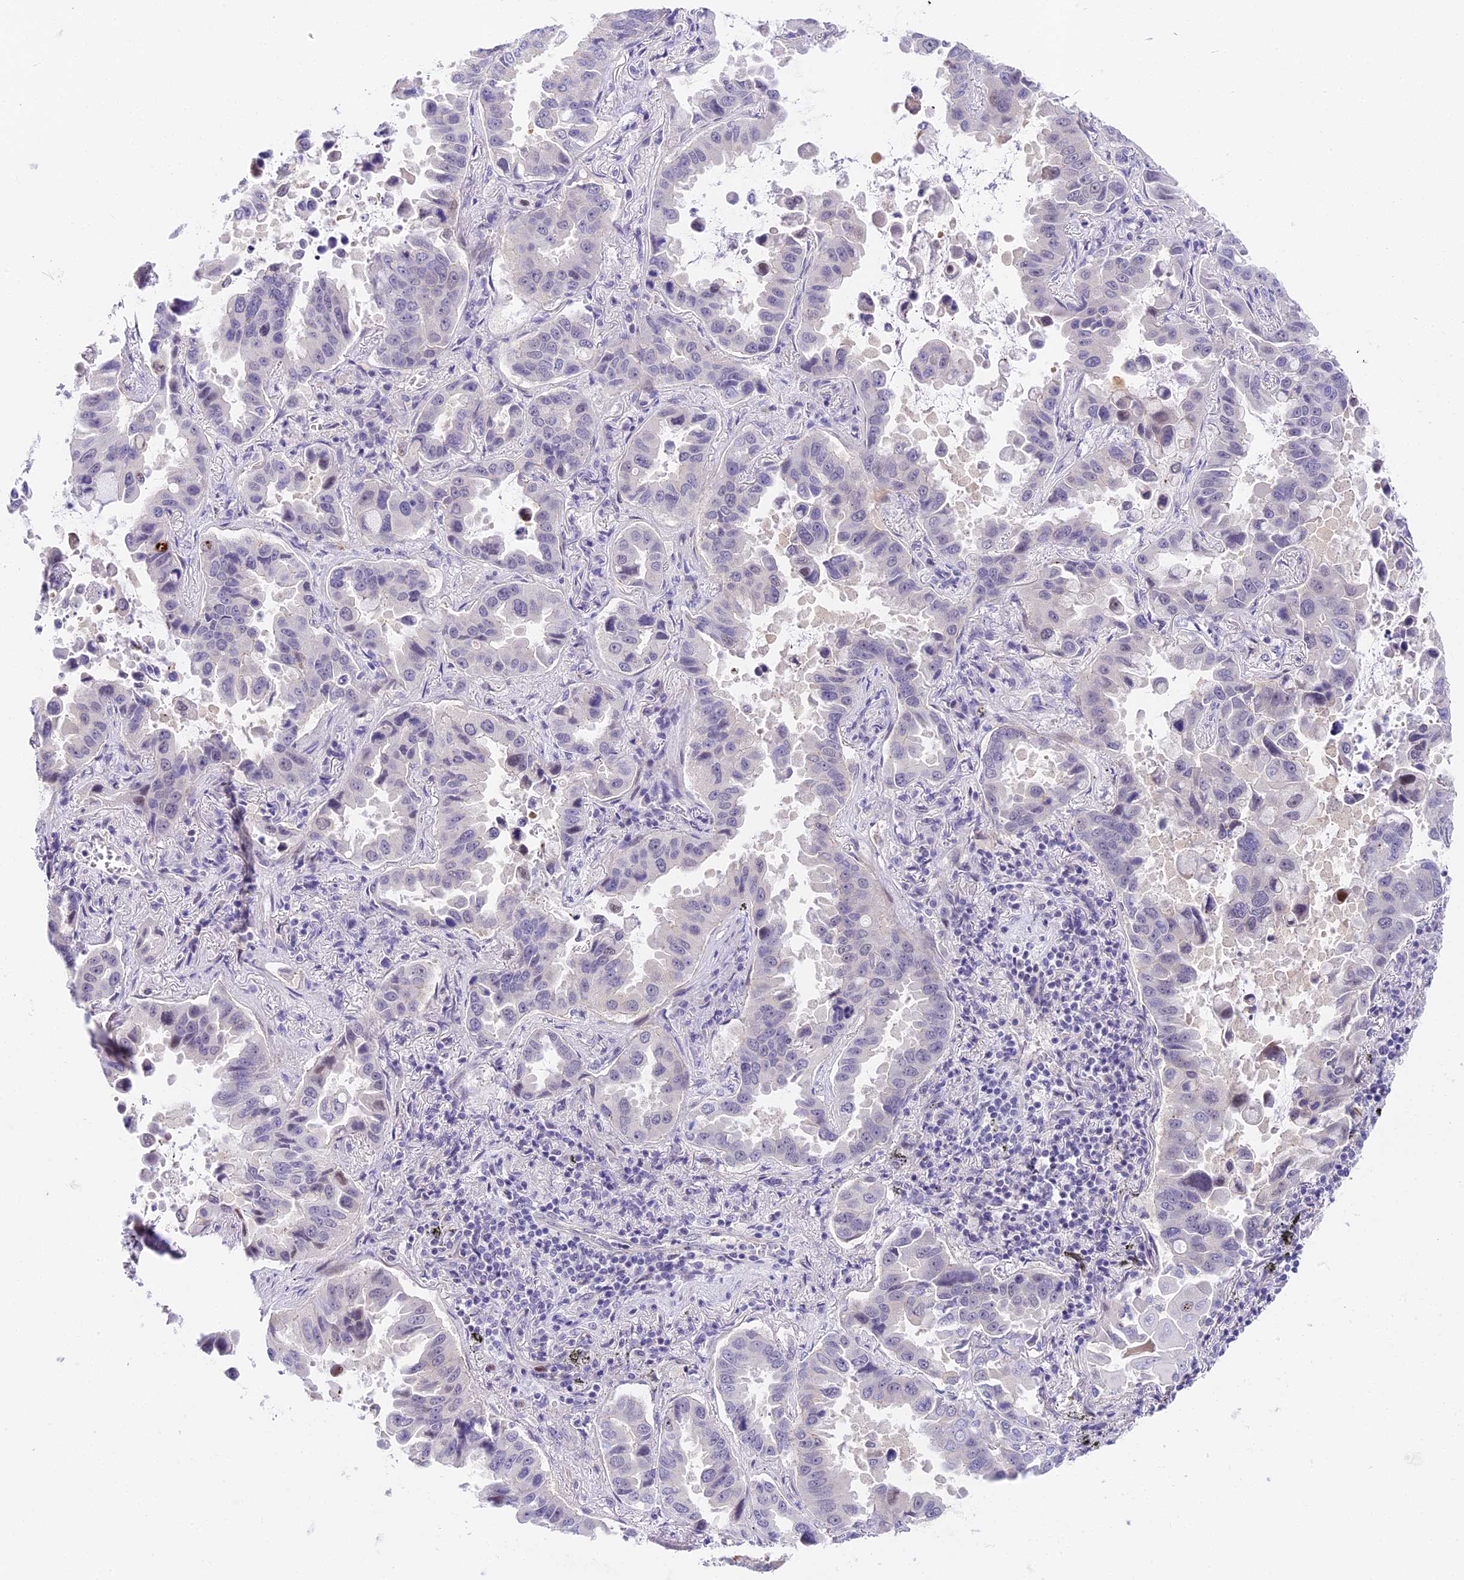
{"staining": {"intensity": "weak", "quantity": "<25%", "location": "nuclear"}, "tissue": "lung cancer", "cell_type": "Tumor cells", "image_type": "cancer", "snomed": [{"axis": "morphology", "description": "Adenocarcinoma, NOS"}, {"axis": "topography", "description": "Lung"}], "caption": "Immunohistochemical staining of human adenocarcinoma (lung) exhibits no significant positivity in tumor cells.", "gene": "MIDN", "patient": {"sex": "male", "age": 64}}